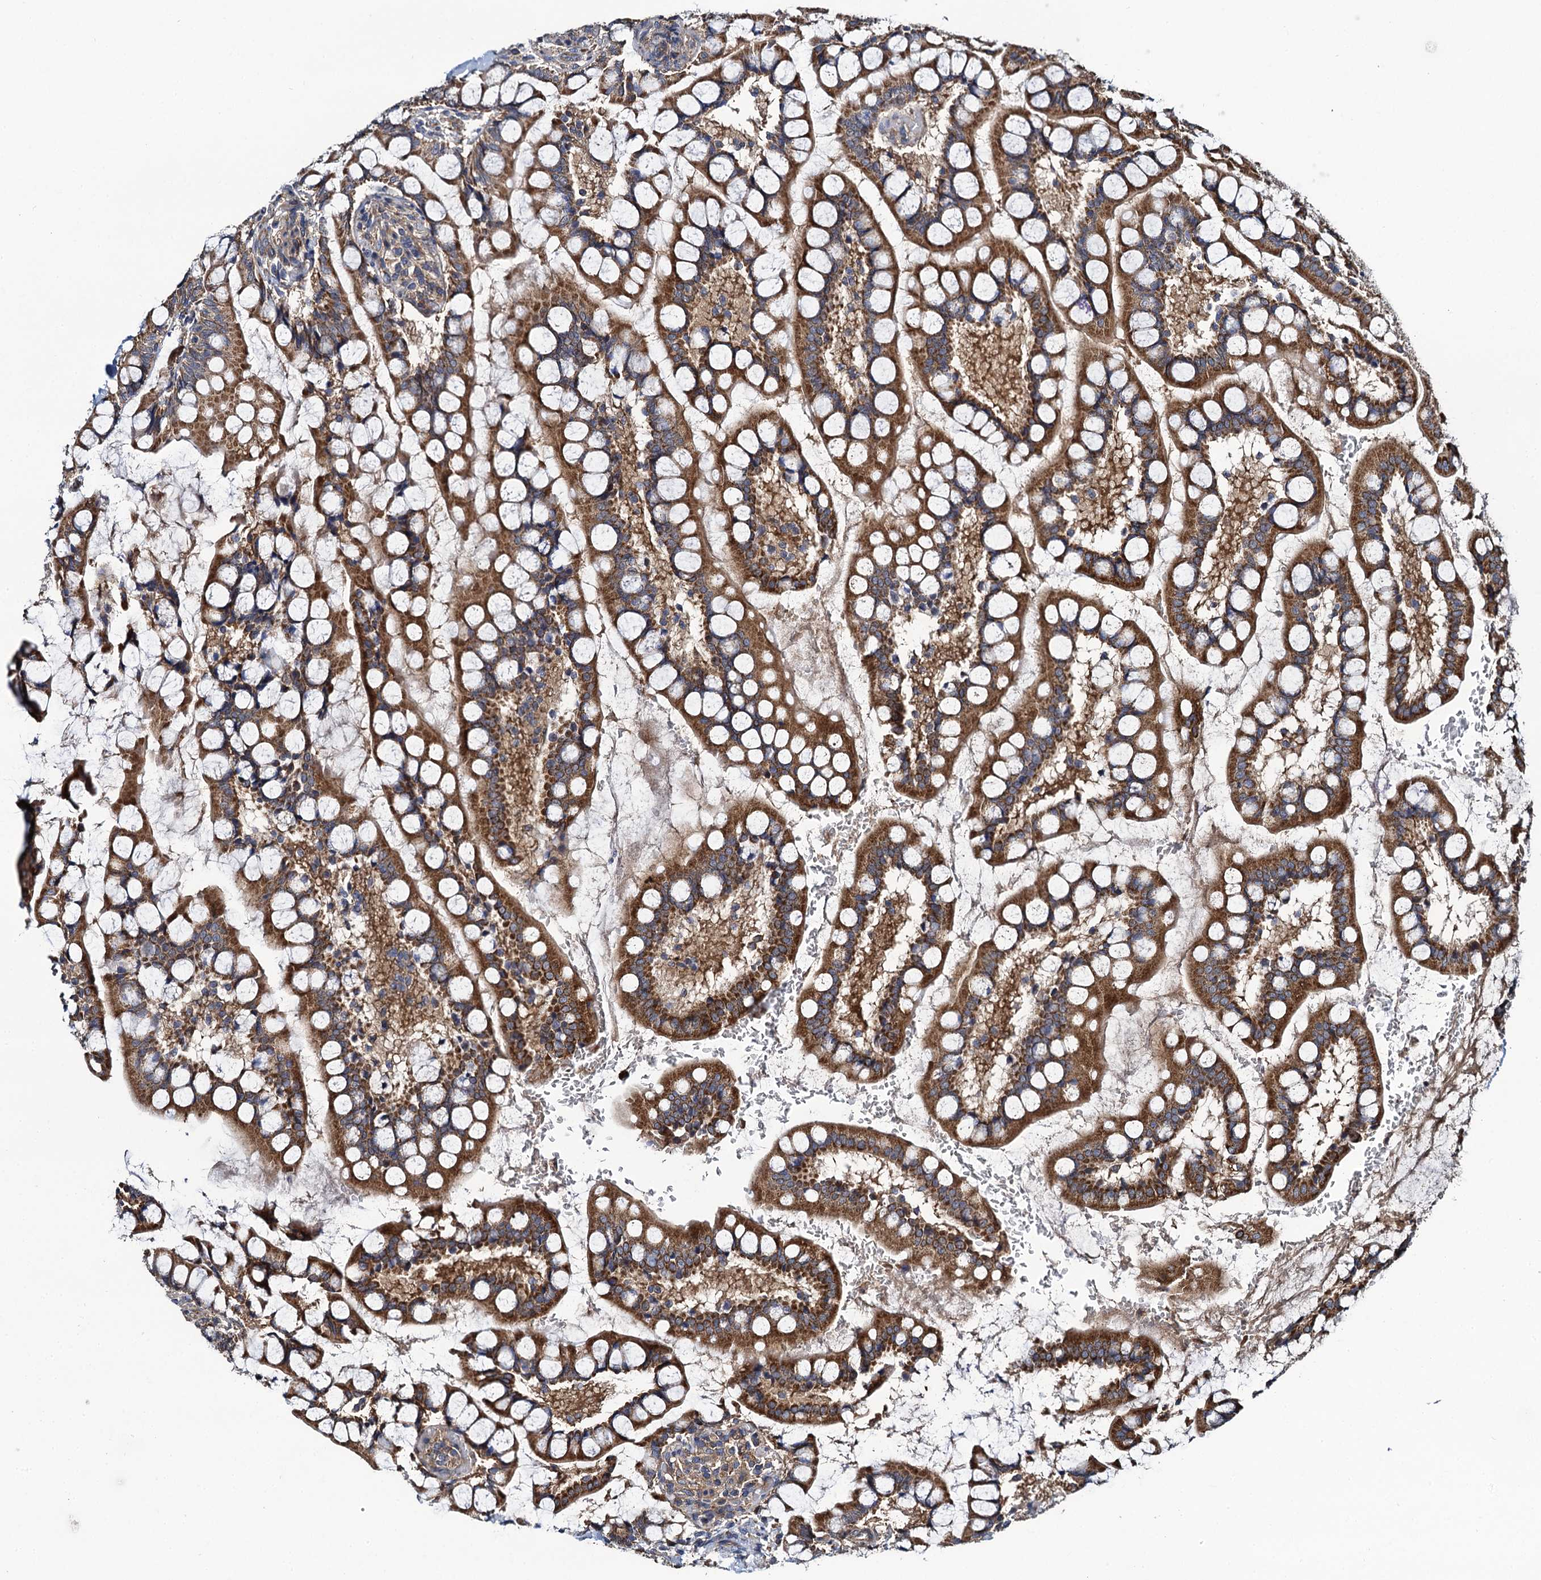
{"staining": {"intensity": "strong", "quantity": ">75%", "location": "cytoplasmic/membranous"}, "tissue": "small intestine", "cell_type": "Glandular cells", "image_type": "normal", "snomed": [{"axis": "morphology", "description": "Normal tissue, NOS"}, {"axis": "topography", "description": "Small intestine"}], "caption": "Immunohistochemical staining of unremarkable human small intestine reveals high levels of strong cytoplasmic/membranous positivity in approximately >75% of glandular cells.", "gene": "NEK1", "patient": {"sex": "male", "age": 52}}